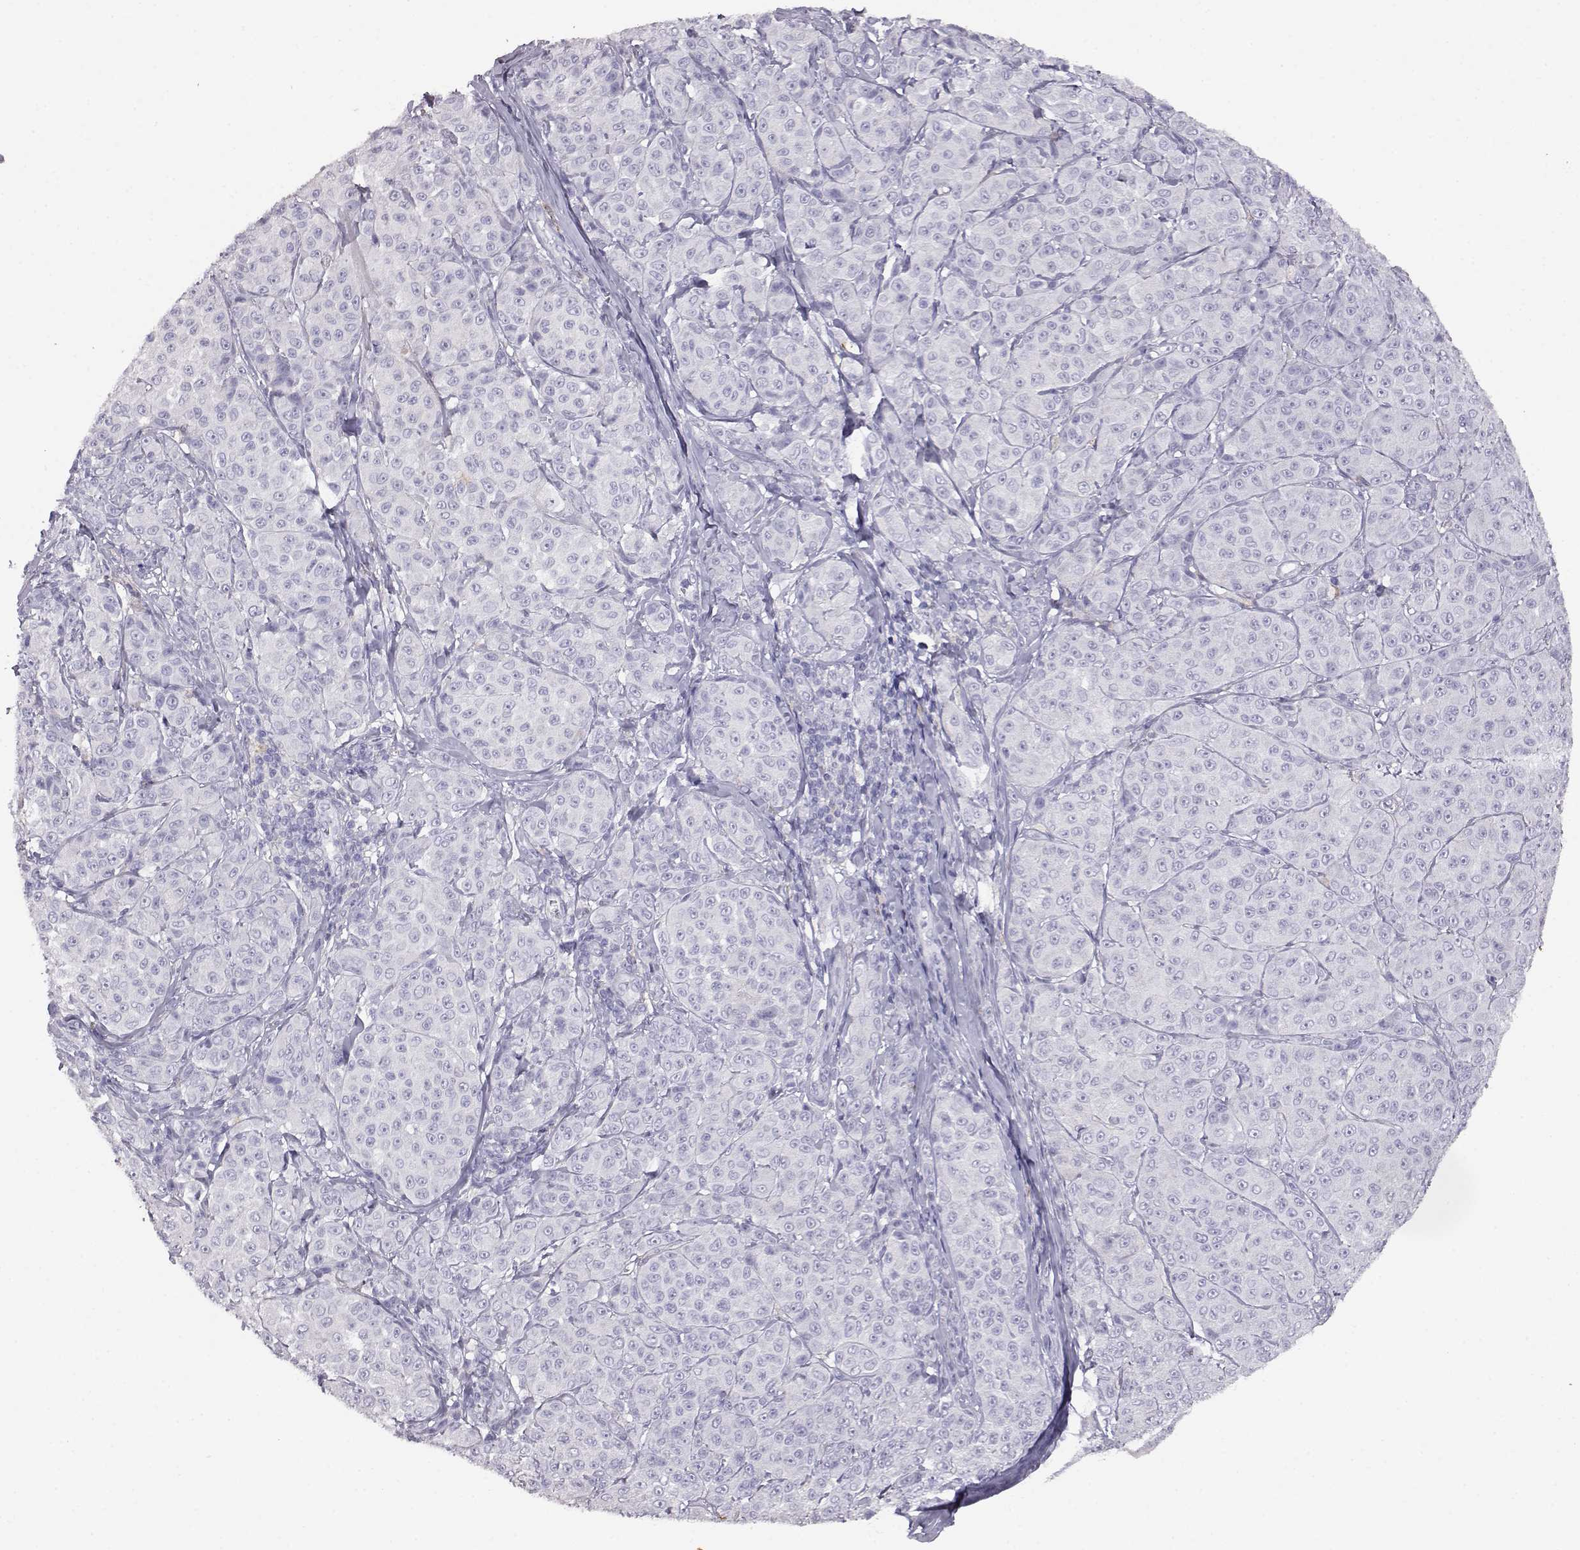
{"staining": {"intensity": "negative", "quantity": "none", "location": "none"}, "tissue": "melanoma", "cell_type": "Tumor cells", "image_type": "cancer", "snomed": [{"axis": "morphology", "description": "Malignant melanoma, NOS"}, {"axis": "topography", "description": "Skin"}], "caption": "There is no significant positivity in tumor cells of malignant melanoma. The staining is performed using DAB (3,3'-diaminobenzidine) brown chromogen with nuclei counter-stained in using hematoxylin.", "gene": "AKR1B1", "patient": {"sex": "male", "age": 89}}